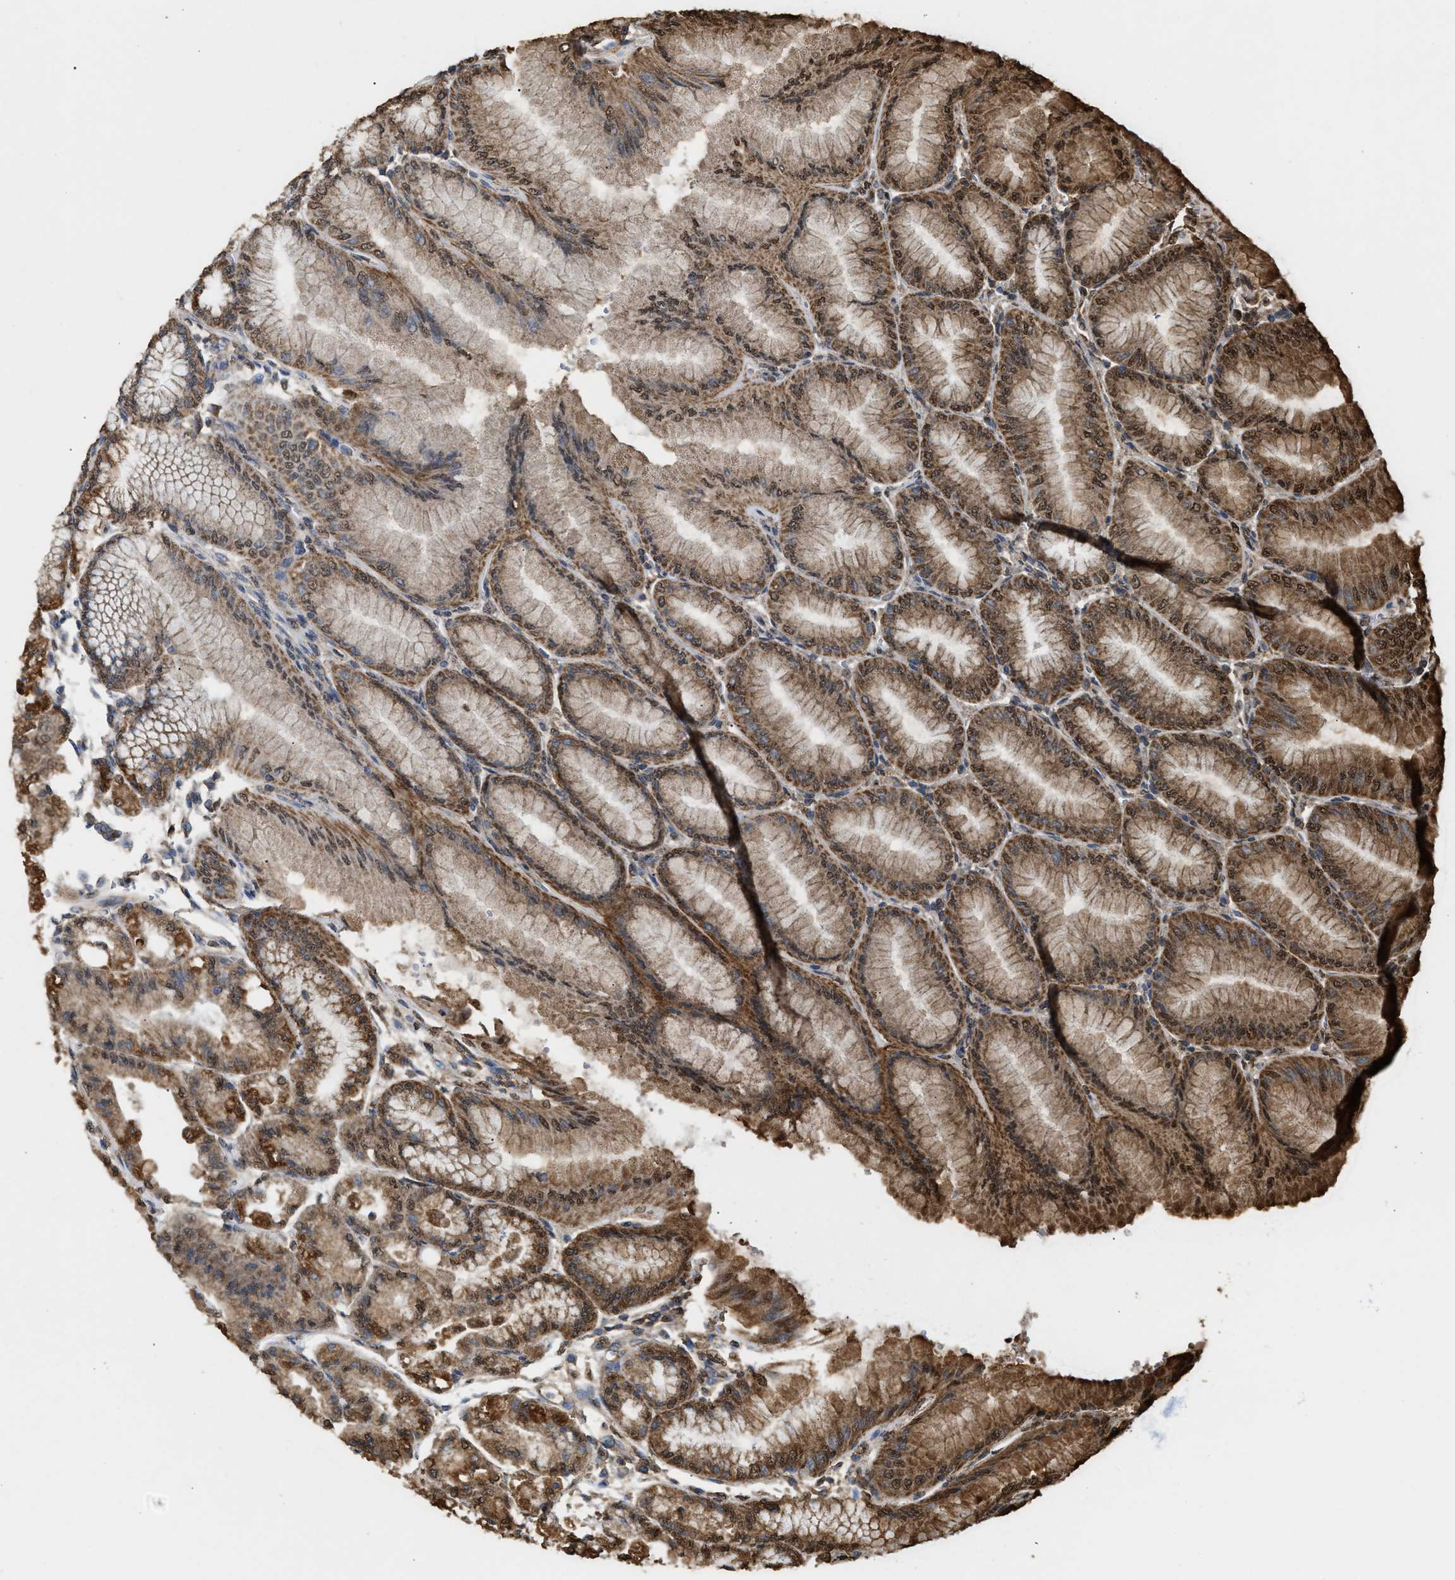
{"staining": {"intensity": "moderate", "quantity": ">75%", "location": "cytoplasmic/membranous"}, "tissue": "stomach", "cell_type": "Glandular cells", "image_type": "normal", "snomed": [{"axis": "morphology", "description": "Normal tissue, NOS"}, {"axis": "topography", "description": "Stomach, lower"}], "caption": "Brown immunohistochemical staining in unremarkable stomach shows moderate cytoplasmic/membranous positivity in approximately >75% of glandular cells.", "gene": "TACO1", "patient": {"sex": "male", "age": 71}}